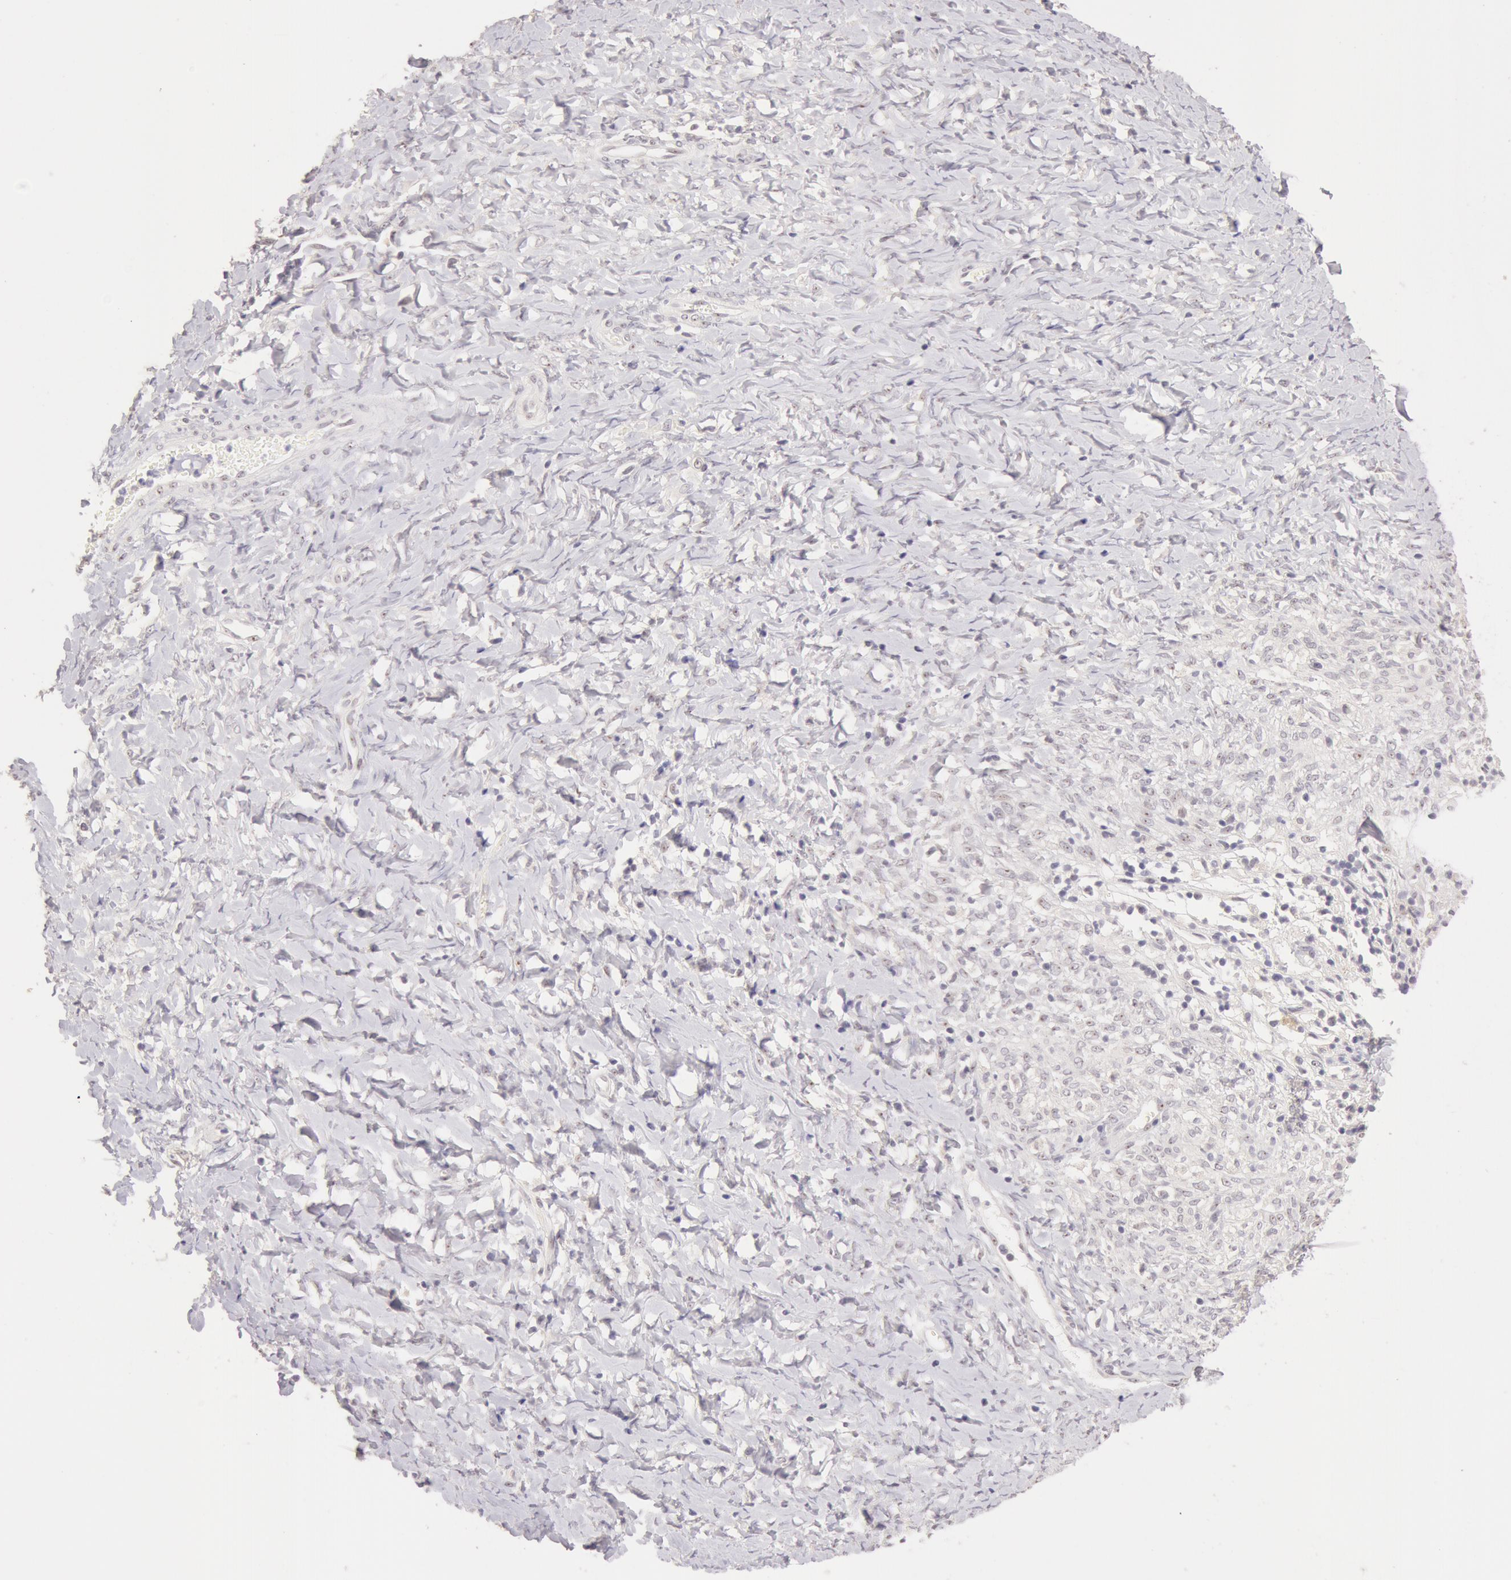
{"staining": {"intensity": "negative", "quantity": "none", "location": "none"}, "tissue": "smooth muscle", "cell_type": "Smooth muscle cells", "image_type": "normal", "snomed": [{"axis": "morphology", "description": "Normal tissue, NOS"}, {"axis": "topography", "description": "Uterus"}], "caption": "High power microscopy micrograph of an IHC photomicrograph of normal smooth muscle, revealing no significant positivity in smooth muscle cells.", "gene": "ZNF597", "patient": {"sex": "female", "age": 56}}